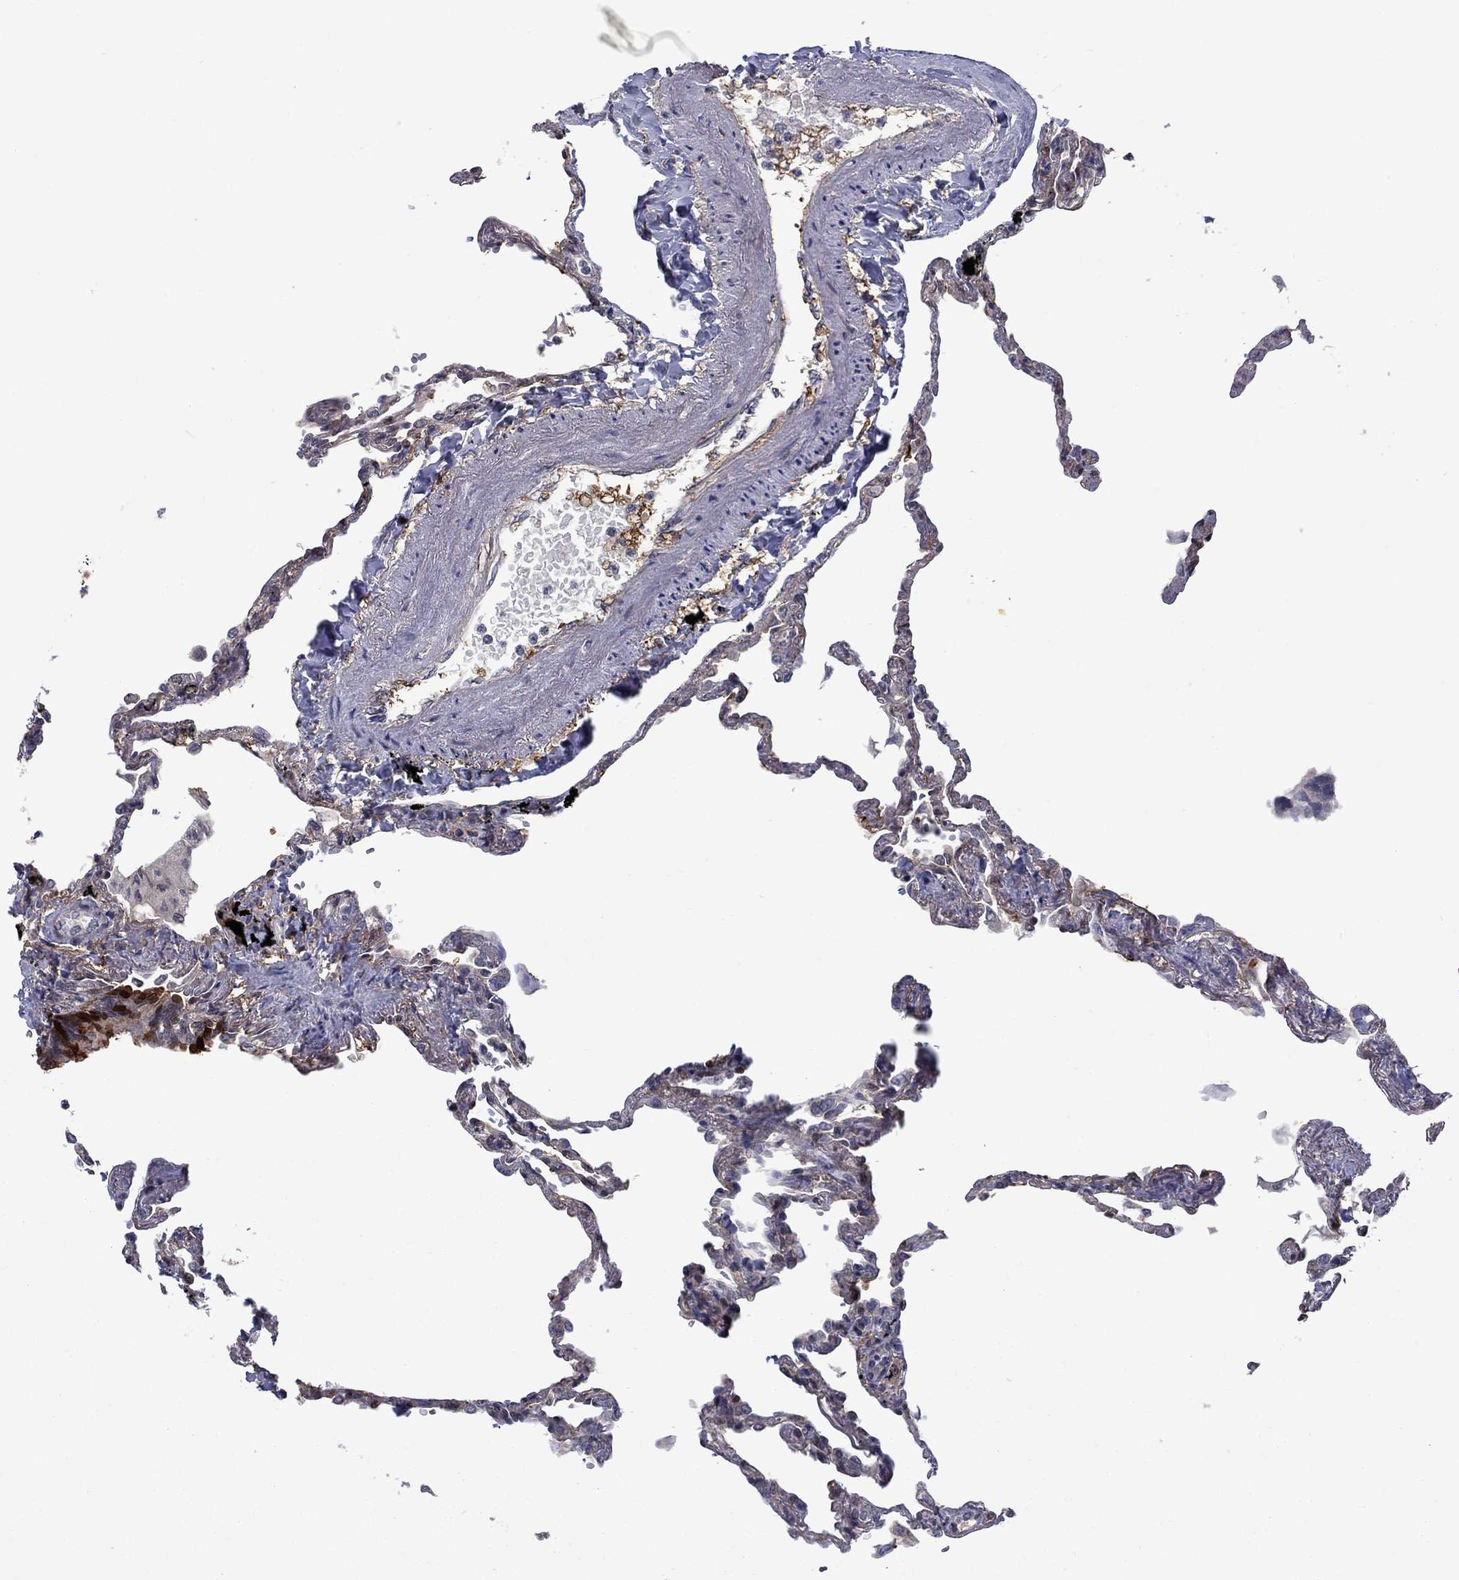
{"staining": {"intensity": "negative", "quantity": "none", "location": "none"}, "tissue": "lung", "cell_type": "Alveolar cells", "image_type": "normal", "snomed": [{"axis": "morphology", "description": "Normal tissue, NOS"}, {"axis": "topography", "description": "Lung"}], "caption": "IHC micrograph of benign lung: lung stained with DAB displays no significant protein expression in alveolar cells.", "gene": "CBR1", "patient": {"sex": "male", "age": 78}}